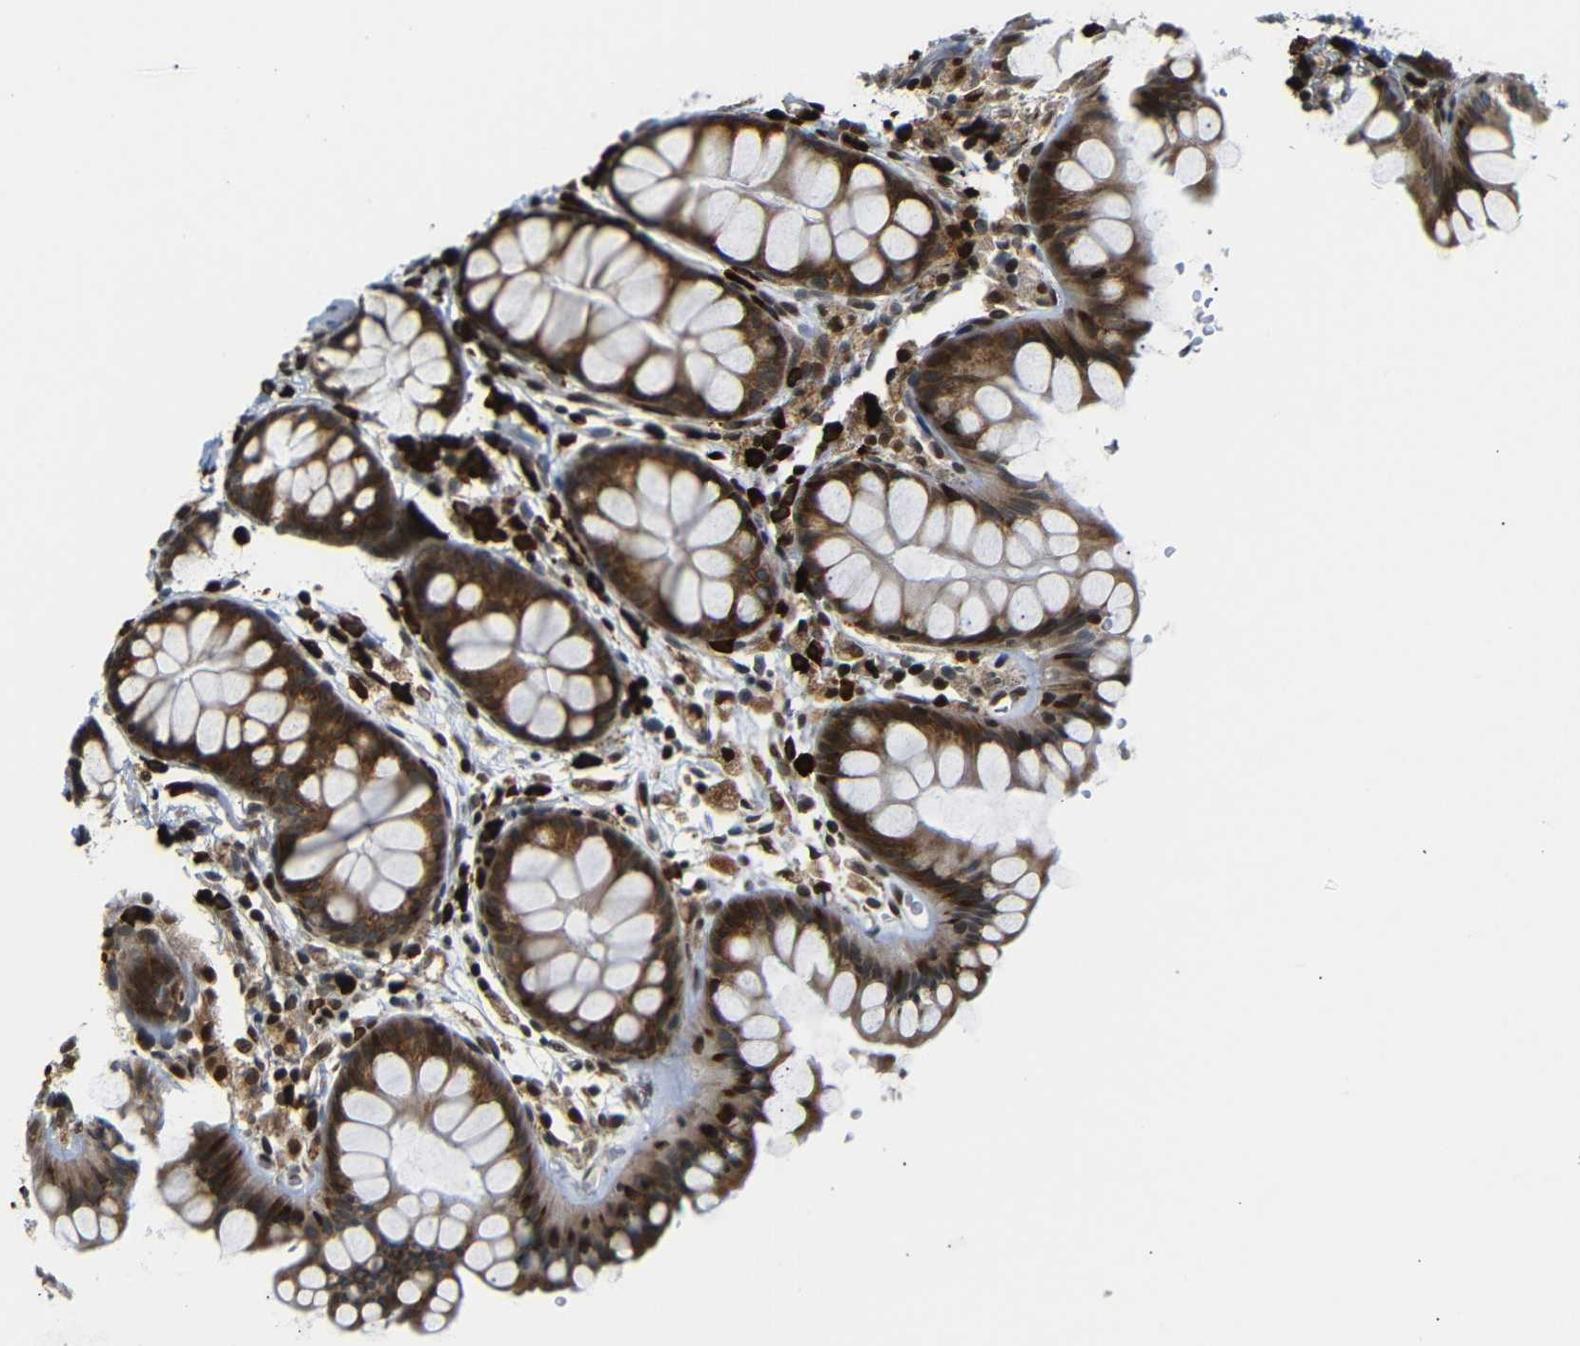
{"staining": {"intensity": "moderate", "quantity": ">75%", "location": "nuclear"}, "tissue": "colon", "cell_type": "Endothelial cells", "image_type": "normal", "snomed": [{"axis": "morphology", "description": "Normal tissue, NOS"}, {"axis": "topography", "description": "Colon"}], "caption": "Immunohistochemical staining of benign human colon displays >75% levels of moderate nuclear protein staining in approximately >75% of endothelial cells. (Brightfield microscopy of DAB IHC at high magnification).", "gene": "SPCS2", "patient": {"sex": "female", "age": 55}}